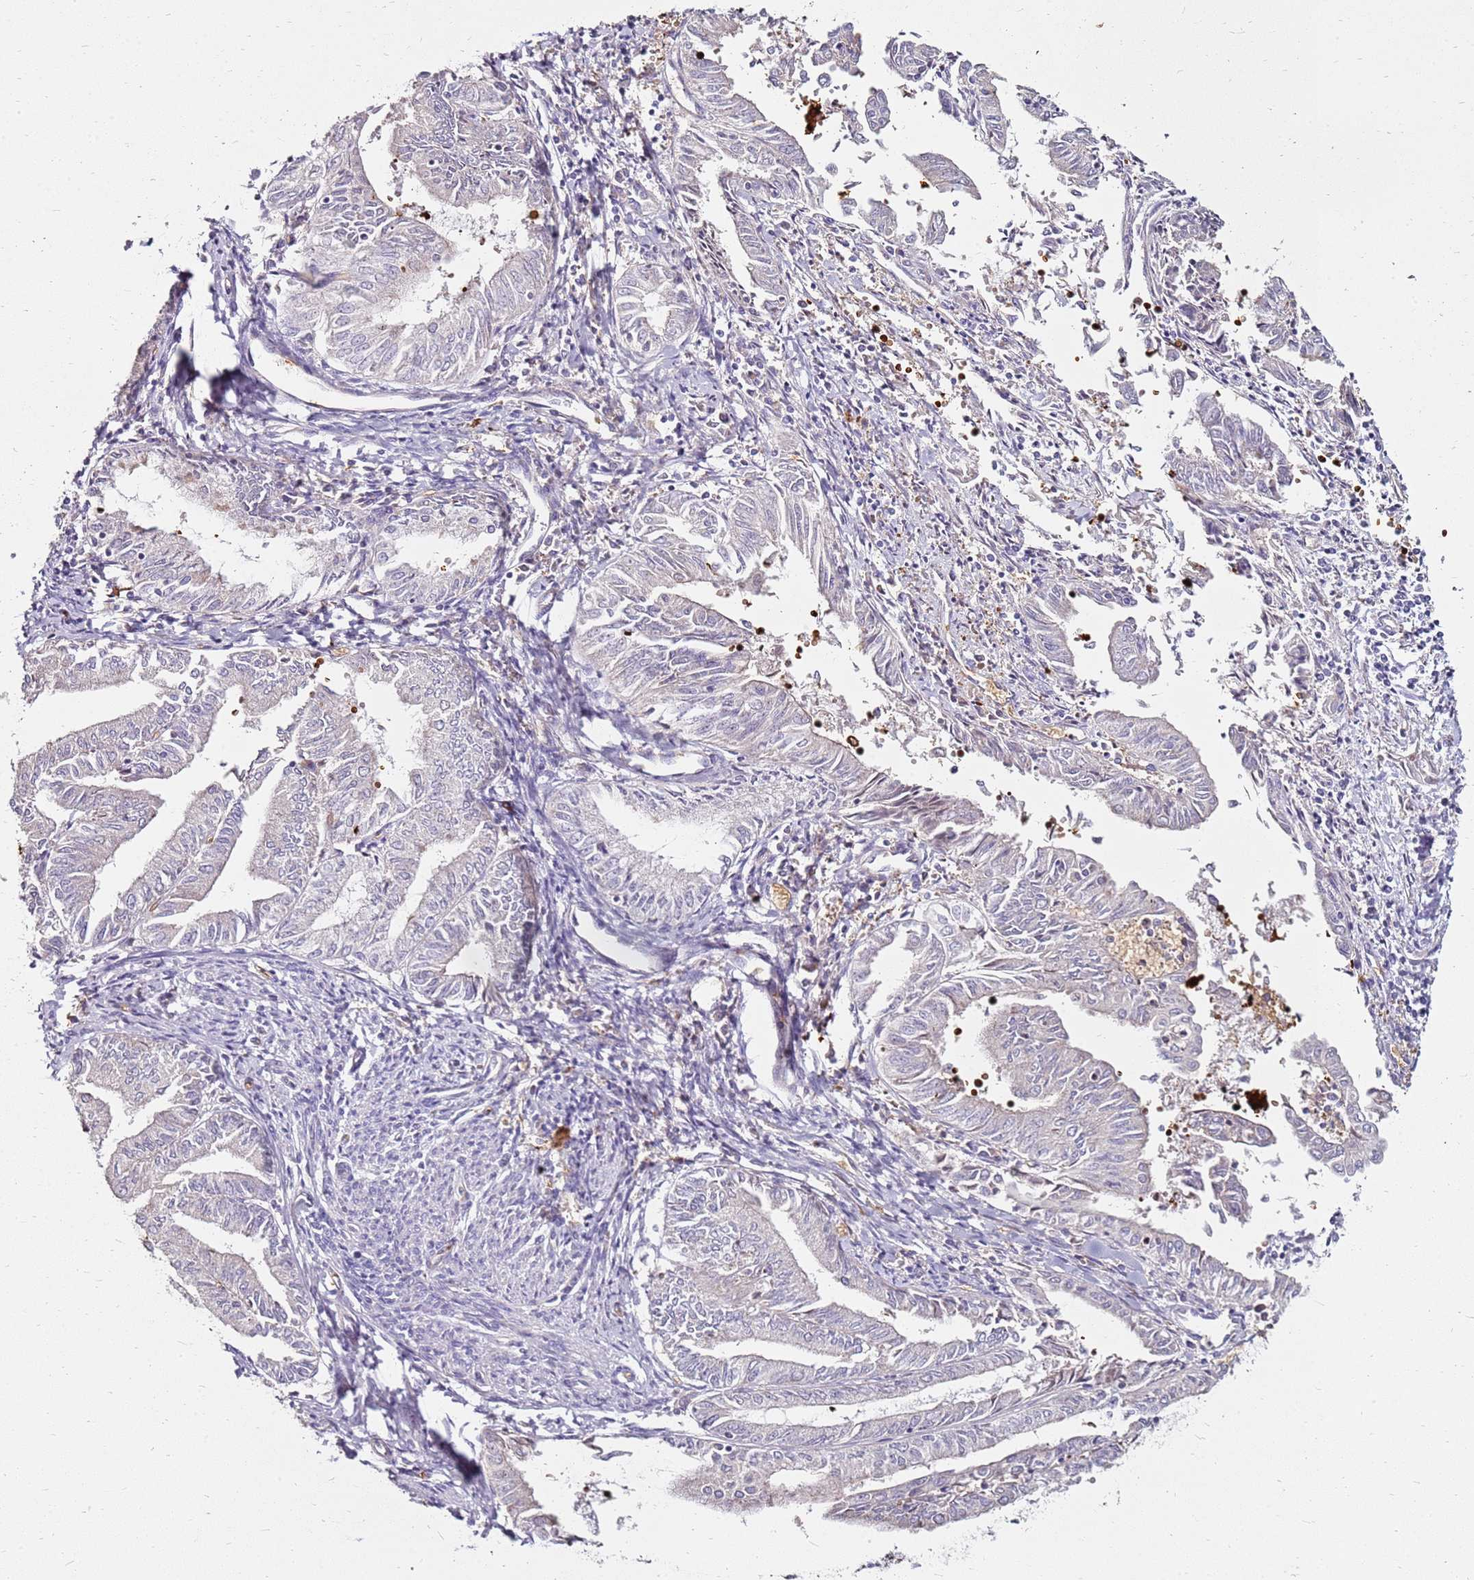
{"staining": {"intensity": "negative", "quantity": "none", "location": "none"}, "tissue": "endometrial cancer", "cell_type": "Tumor cells", "image_type": "cancer", "snomed": [{"axis": "morphology", "description": "Adenocarcinoma, NOS"}, {"axis": "topography", "description": "Endometrium"}], "caption": "An IHC image of adenocarcinoma (endometrial) is shown. There is no staining in tumor cells of adenocarcinoma (endometrial).", "gene": "RNF11", "patient": {"sex": "female", "age": 66}}